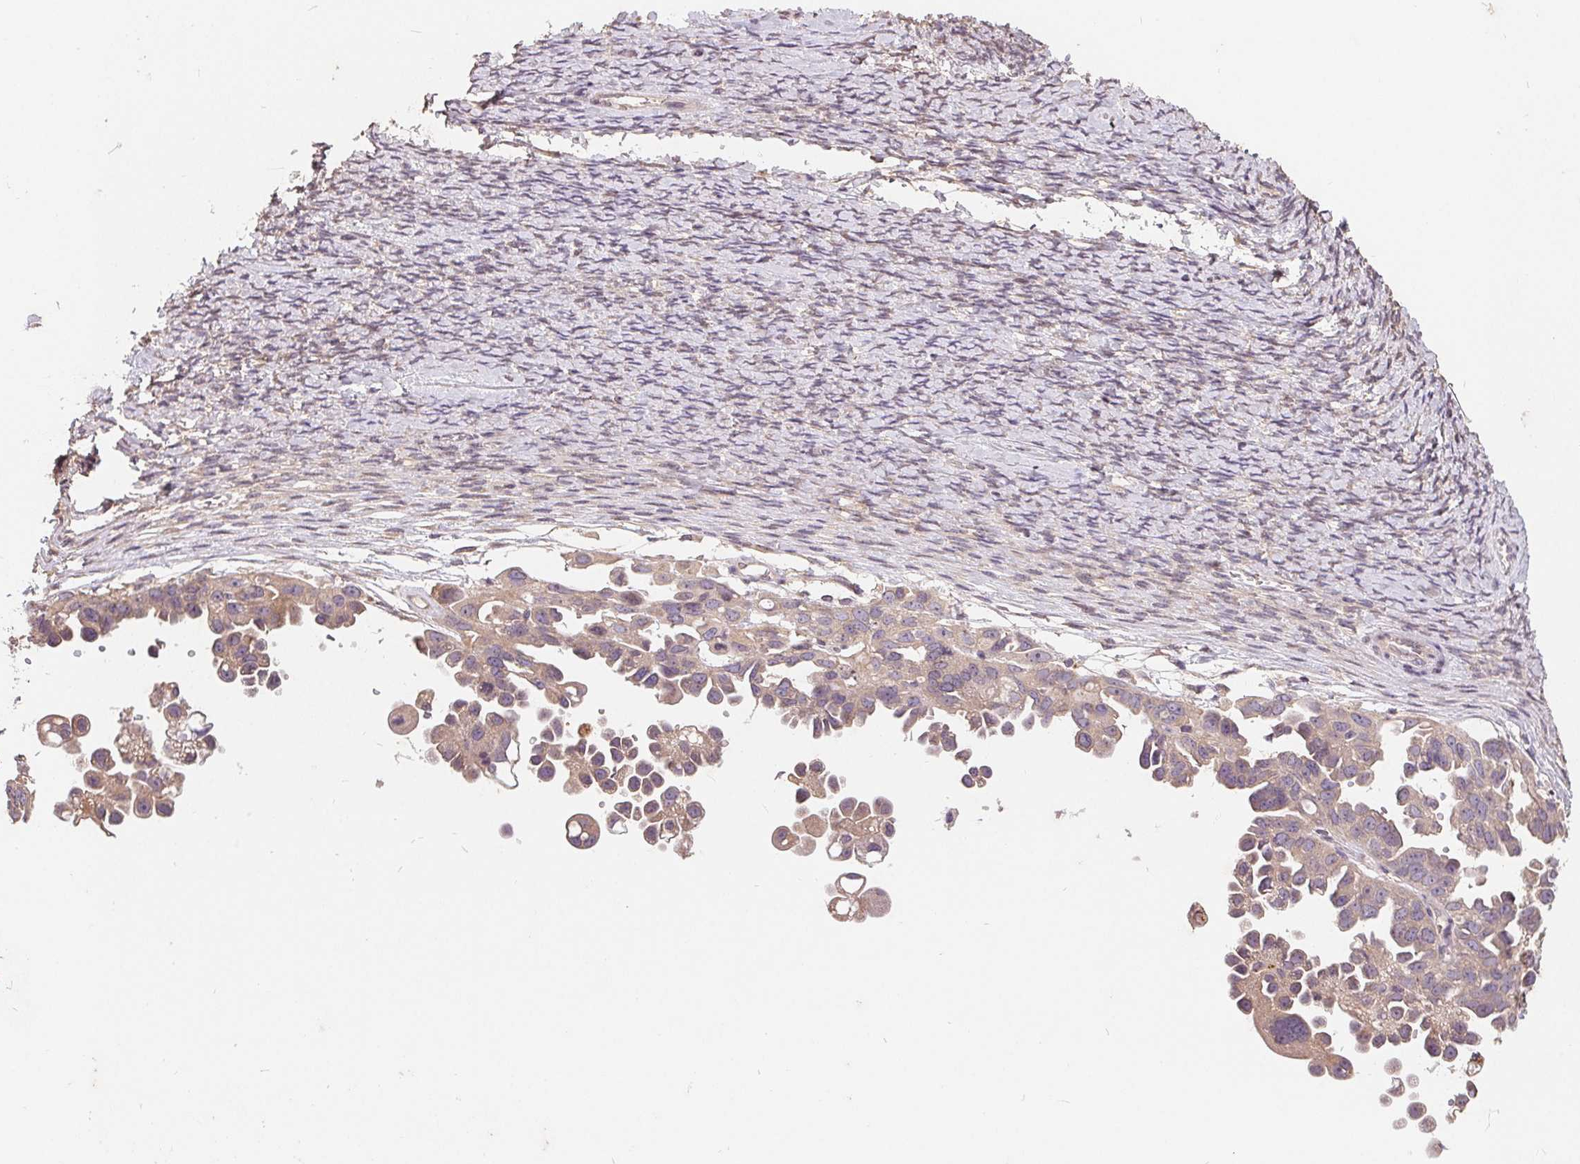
{"staining": {"intensity": "weak", "quantity": "25%-75%", "location": "cytoplasmic/membranous"}, "tissue": "ovarian cancer", "cell_type": "Tumor cells", "image_type": "cancer", "snomed": [{"axis": "morphology", "description": "Cystadenocarcinoma, serous, NOS"}, {"axis": "topography", "description": "Ovary"}], "caption": "Immunohistochemistry (IHC) micrograph of human ovarian cancer (serous cystadenocarcinoma) stained for a protein (brown), which demonstrates low levels of weak cytoplasmic/membranous positivity in approximately 25%-75% of tumor cells.", "gene": "CDIPT", "patient": {"sex": "female", "age": 53}}